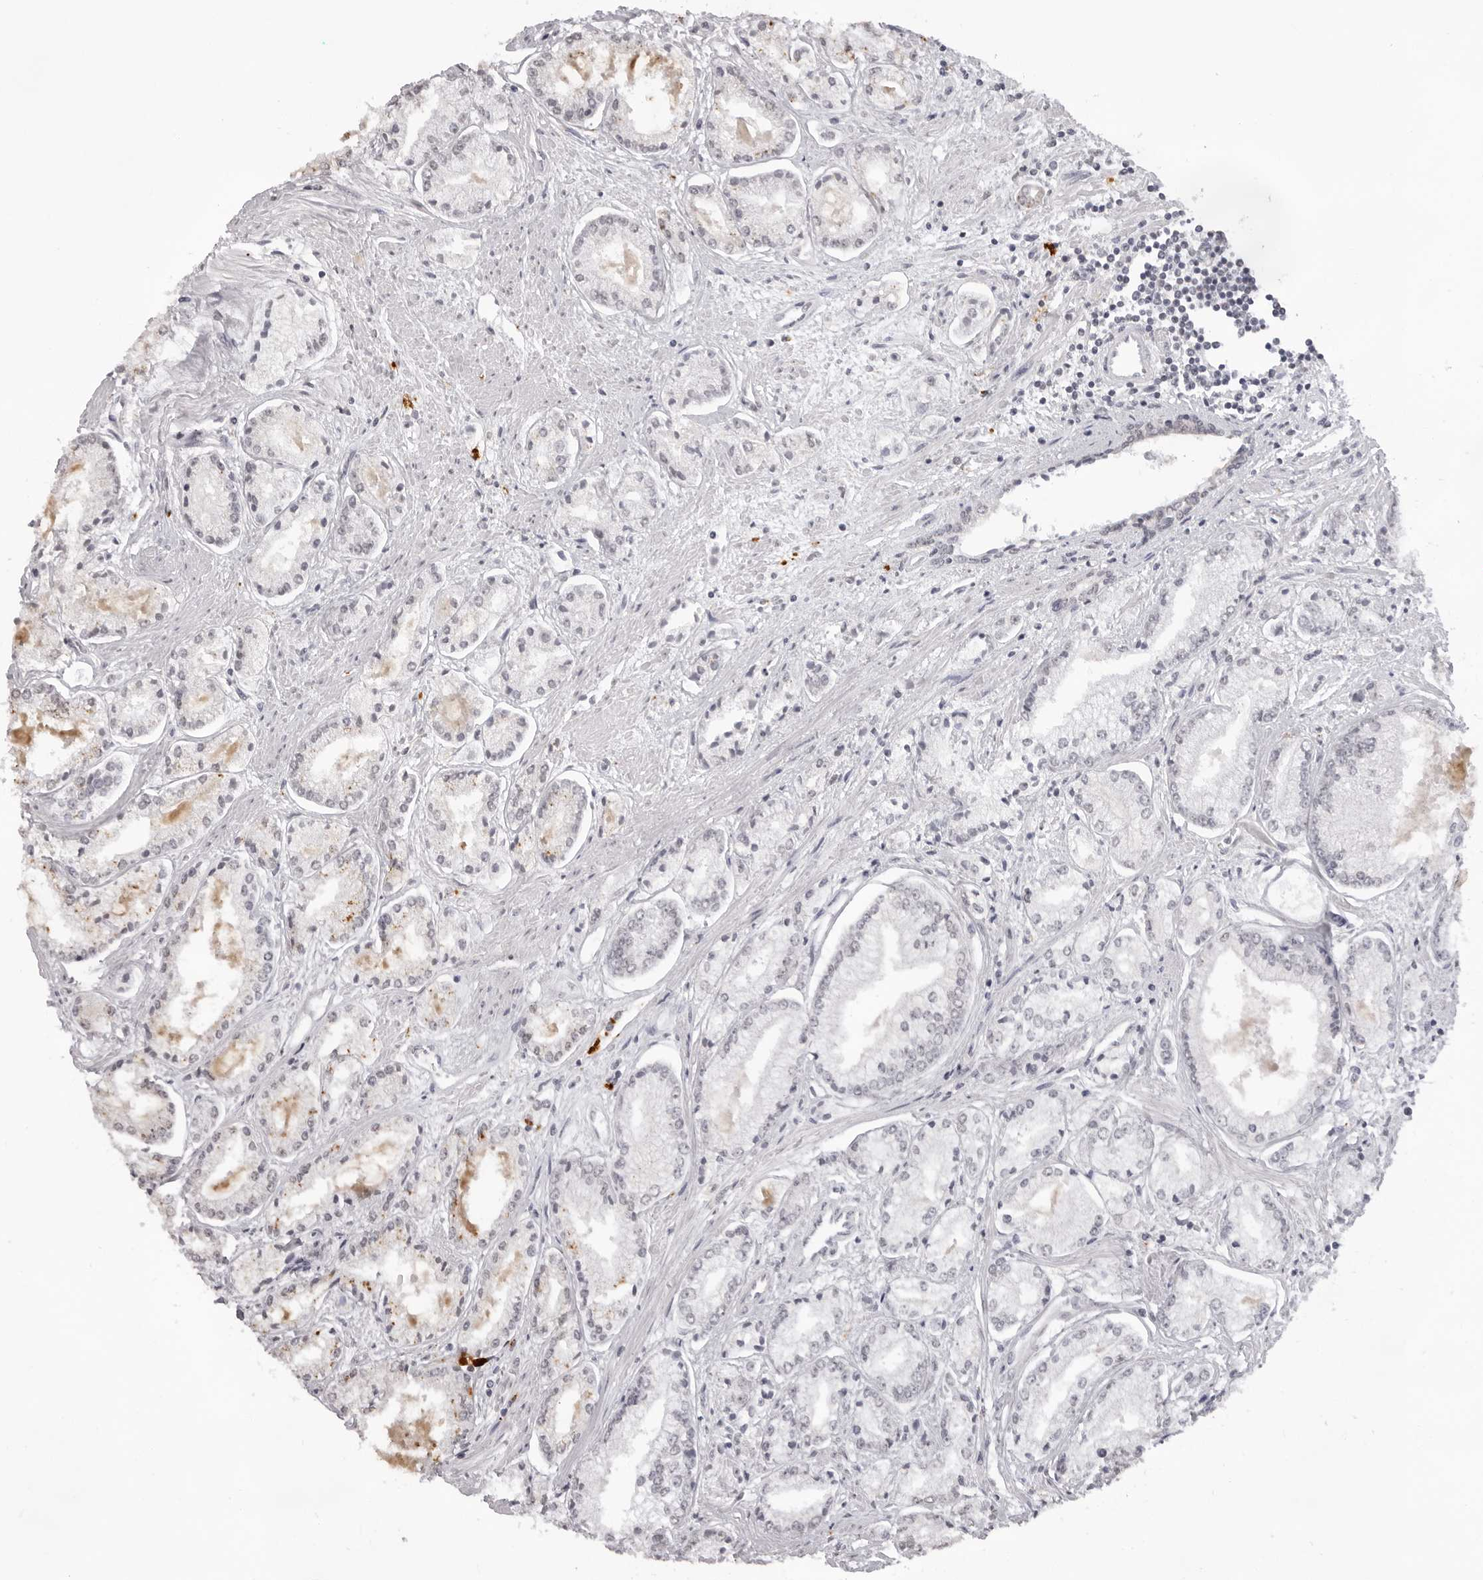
{"staining": {"intensity": "negative", "quantity": "none", "location": "none"}, "tissue": "prostate cancer", "cell_type": "Tumor cells", "image_type": "cancer", "snomed": [{"axis": "morphology", "description": "Adenocarcinoma, Low grade"}, {"axis": "topography", "description": "Prostate"}], "caption": "A high-resolution image shows IHC staining of low-grade adenocarcinoma (prostate), which exhibits no significant expression in tumor cells.", "gene": "NTM", "patient": {"sex": "male", "age": 52}}